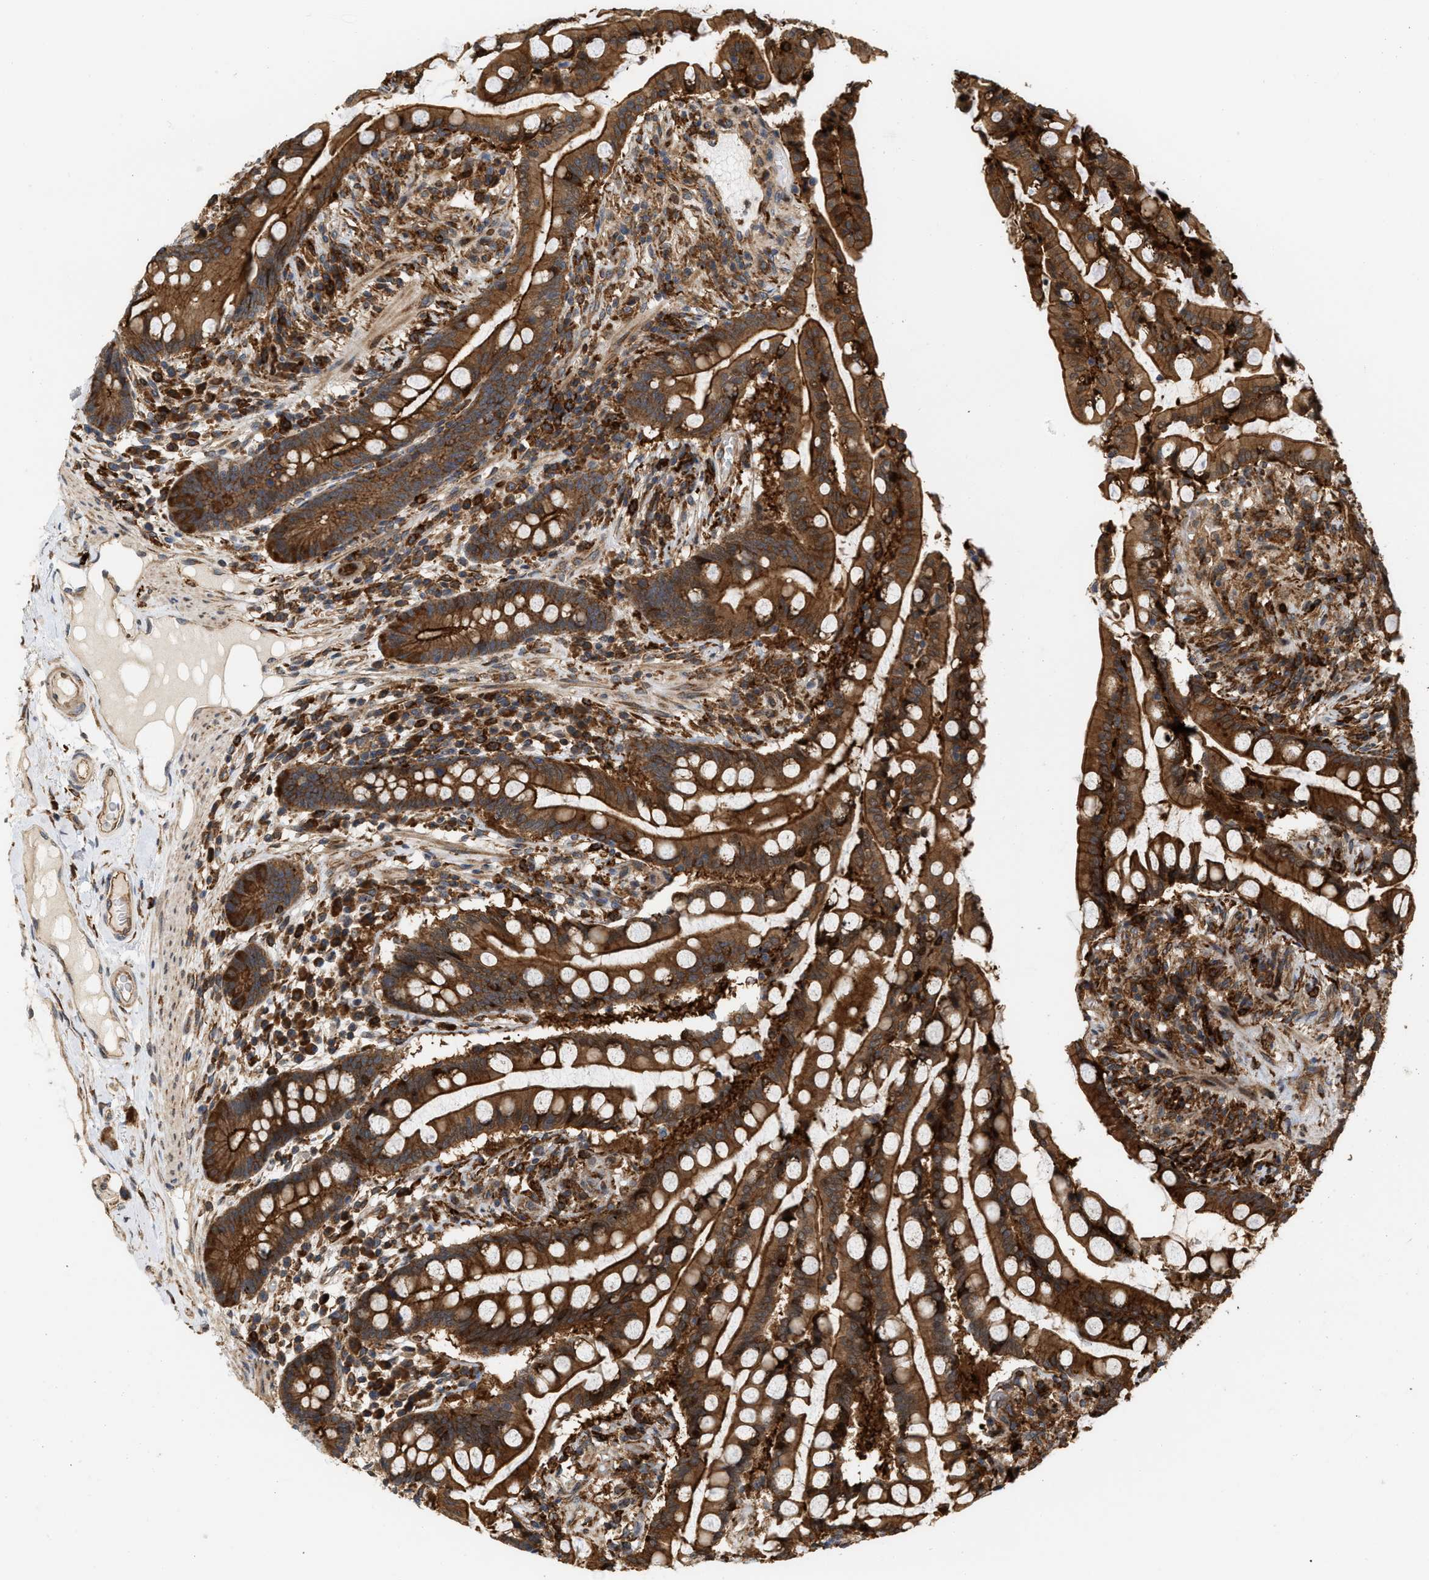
{"staining": {"intensity": "moderate", "quantity": ">75%", "location": "cytoplasmic/membranous"}, "tissue": "colon", "cell_type": "Endothelial cells", "image_type": "normal", "snomed": [{"axis": "morphology", "description": "Normal tissue, NOS"}, {"axis": "topography", "description": "Colon"}], "caption": "Protein staining displays moderate cytoplasmic/membranous positivity in about >75% of endothelial cells in normal colon.", "gene": "IQCE", "patient": {"sex": "male", "age": 73}}